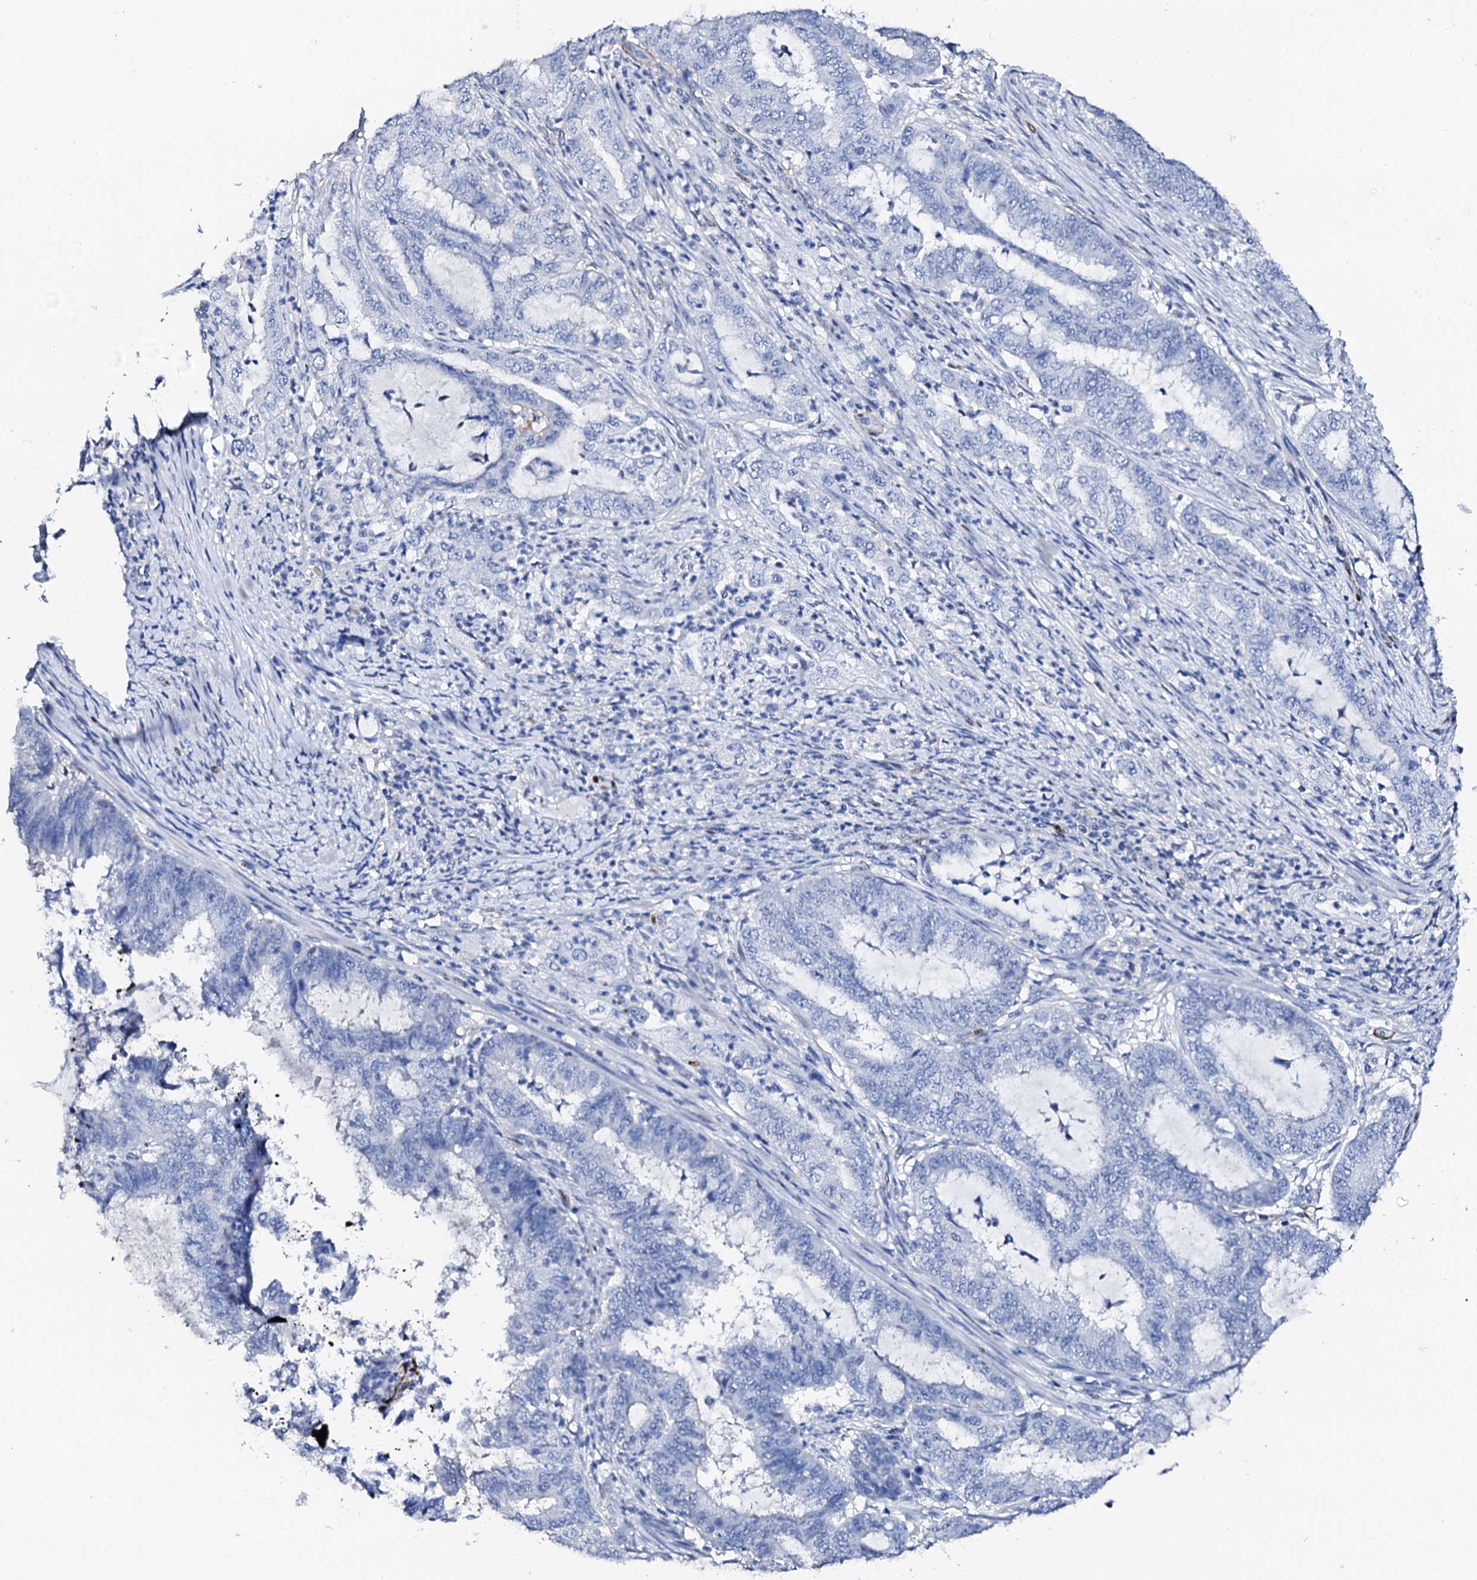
{"staining": {"intensity": "negative", "quantity": "none", "location": "none"}, "tissue": "endometrial cancer", "cell_type": "Tumor cells", "image_type": "cancer", "snomed": [{"axis": "morphology", "description": "Adenocarcinoma, NOS"}, {"axis": "topography", "description": "Endometrium"}], "caption": "Immunohistochemistry (IHC) of endometrial cancer shows no staining in tumor cells.", "gene": "NRIP2", "patient": {"sex": "female", "age": 51}}